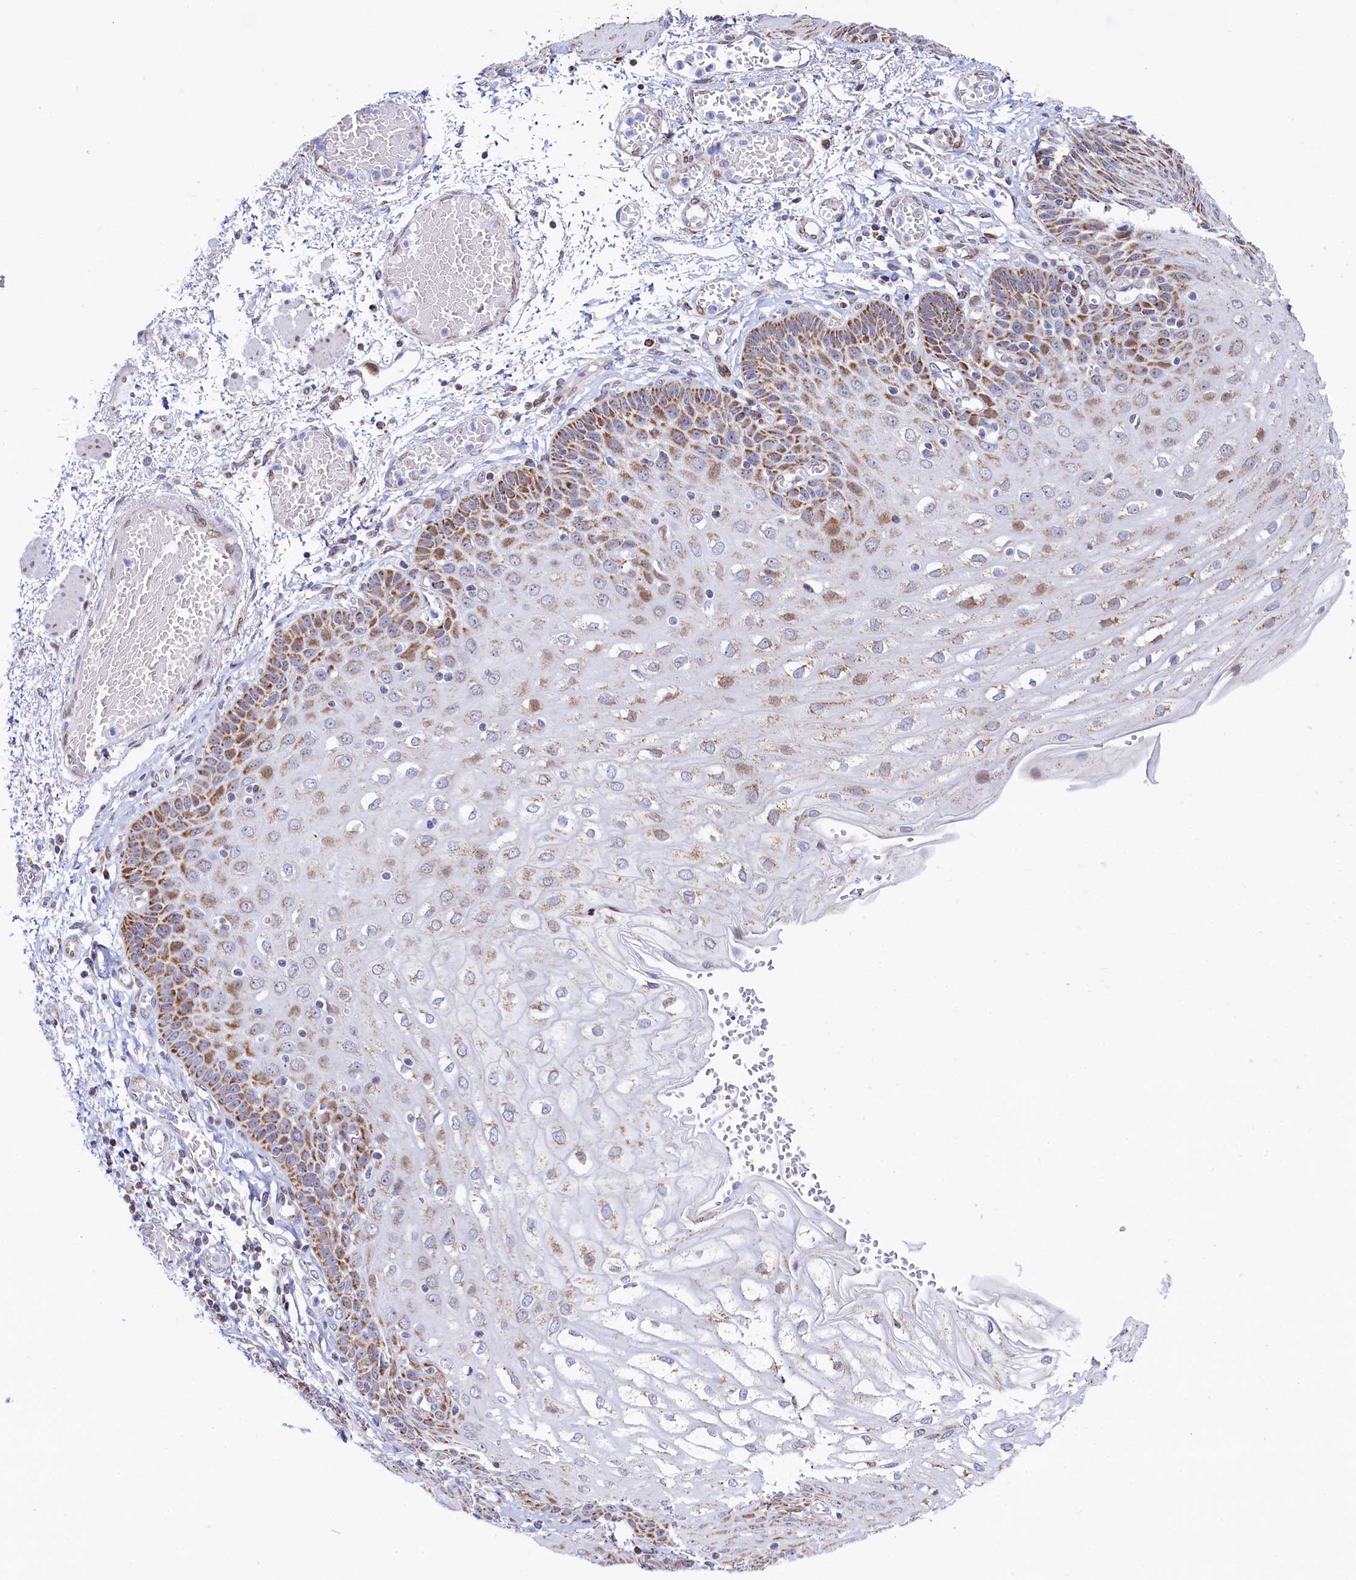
{"staining": {"intensity": "moderate", "quantity": "25%-75%", "location": "cytoplasmic/membranous"}, "tissue": "esophagus", "cell_type": "Squamous epithelial cells", "image_type": "normal", "snomed": [{"axis": "morphology", "description": "Normal tissue, NOS"}, {"axis": "topography", "description": "Esophagus"}], "caption": "Unremarkable esophagus shows moderate cytoplasmic/membranous expression in about 25%-75% of squamous epithelial cells, visualized by immunohistochemistry. (DAB IHC with brightfield microscopy, high magnification).", "gene": "HDGFL3", "patient": {"sex": "male", "age": 81}}